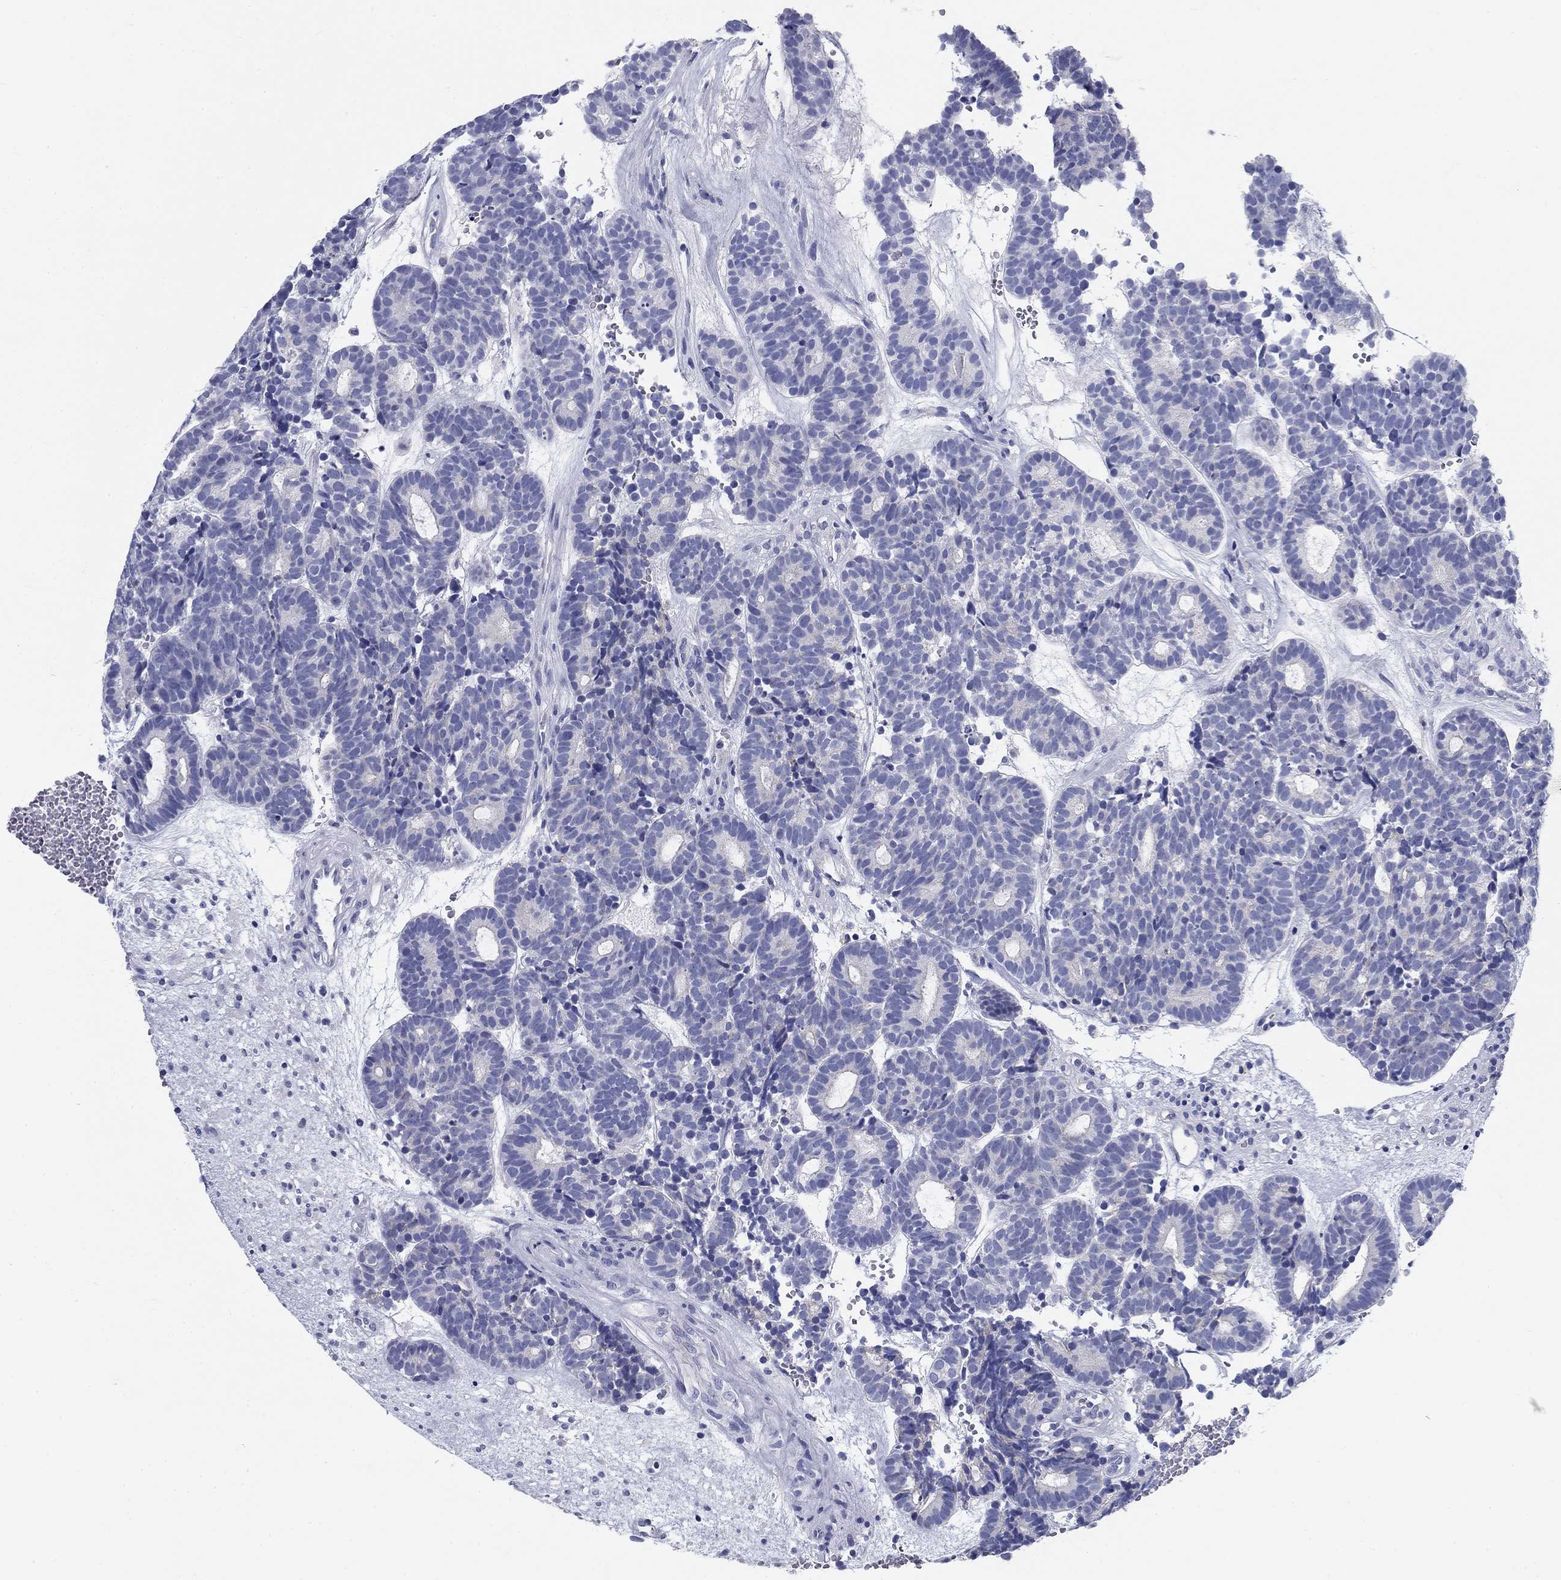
{"staining": {"intensity": "negative", "quantity": "none", "location": "none"}, "tissue": "head and neck cancer", "cell_type": "Tumor cells", "image_type": "cancer", "snomed": [{"axis": "morphology", "description": "Adenocarcinoma, NOS"}, {"axis": "topography", "description": "Head-Neck"}], "caption": "The image displays no staining of tumor cells in head and neck adenocarcinoma.", "gene": "UPB1", "patient": {"sex": "female", "age": 81}}